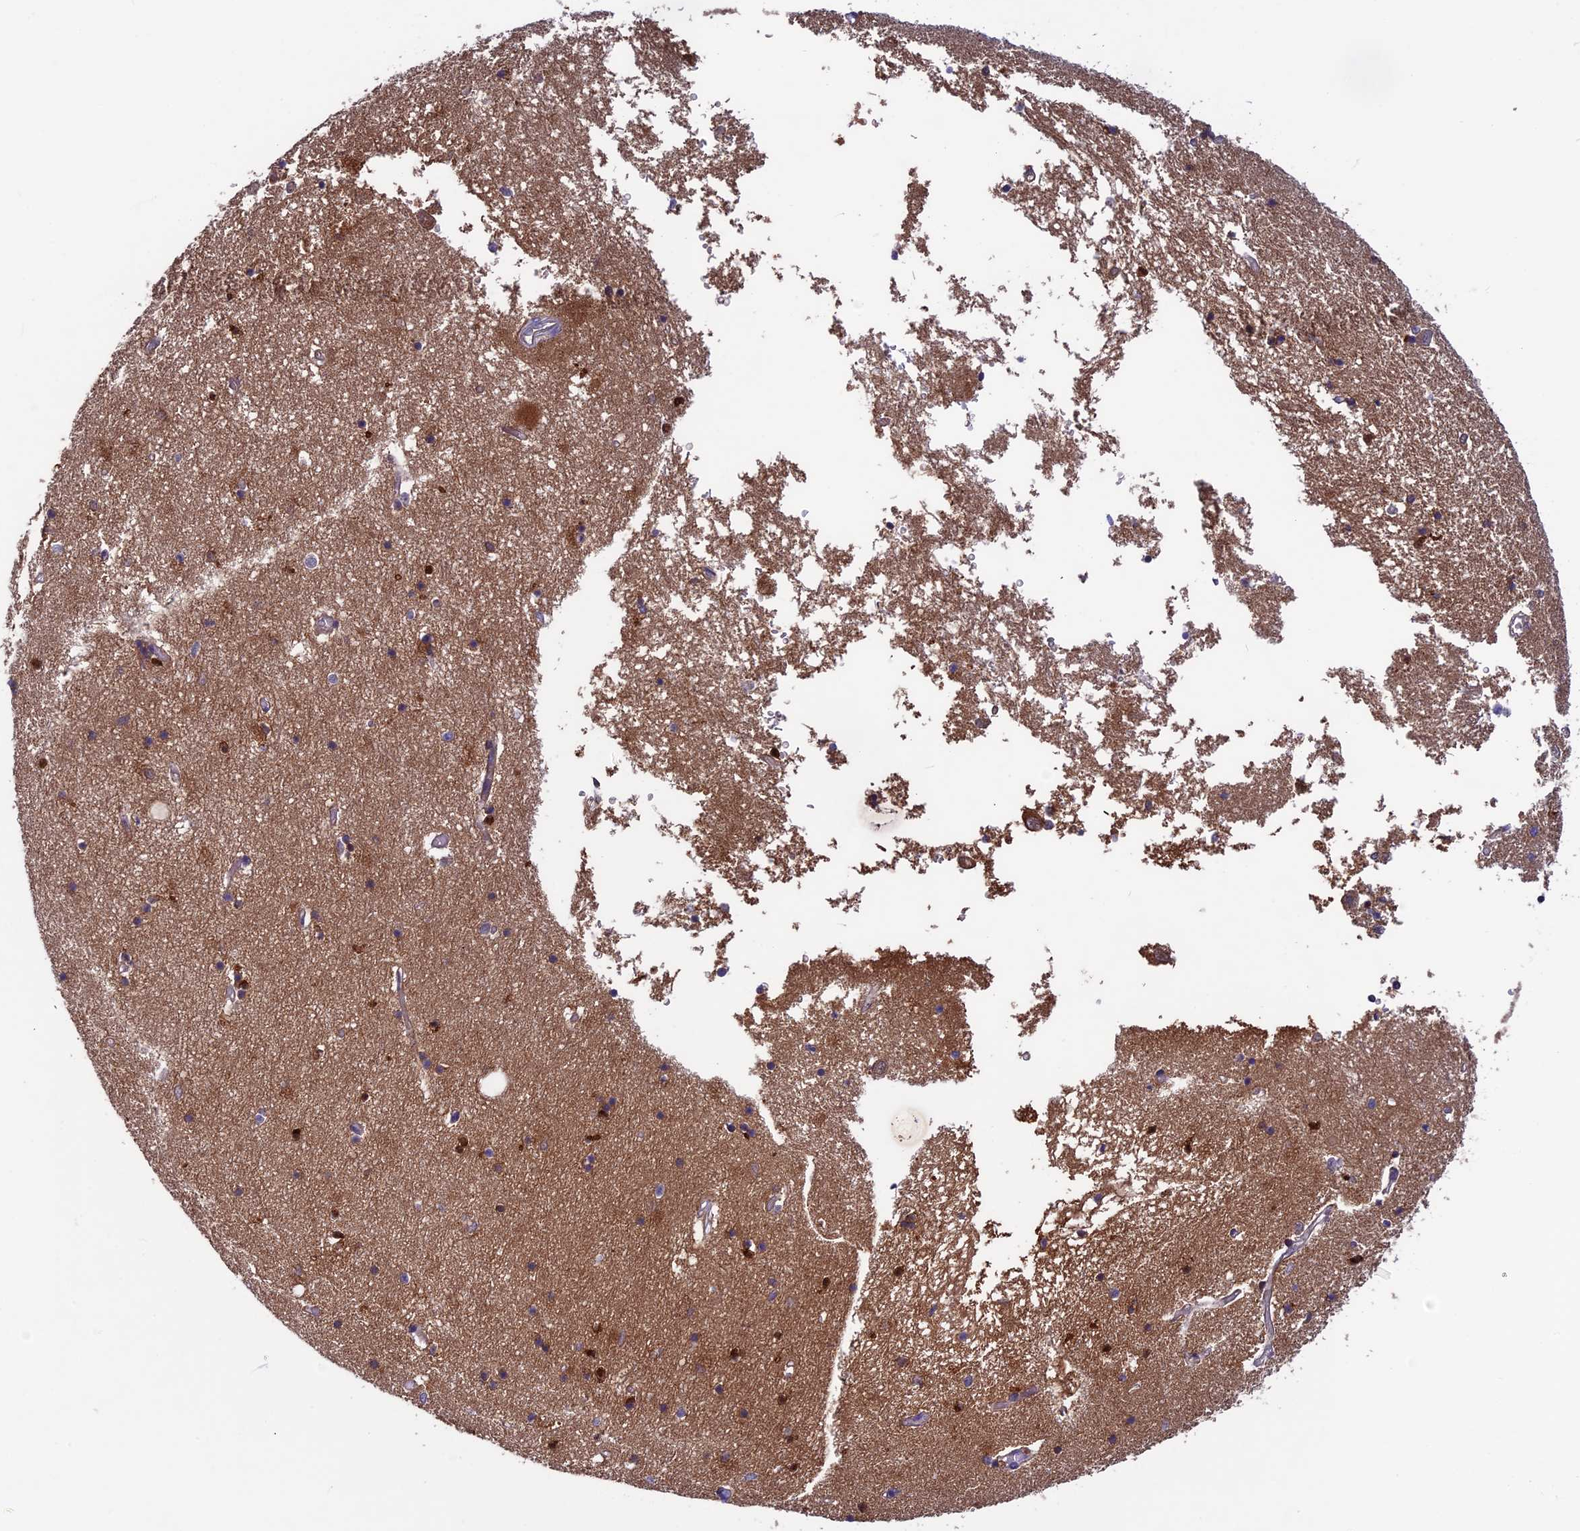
{"staining": {"intensity": "negative", "quantity": "none", "location": "none"}, "tissue": "hippocampus", "cell_type": "Glial cells", "image_type": "normal", "snomed": [{"axis": "morphology", "description": "Normal tissue, NOS"}, {"axis": "topography", "description": "Hippocampus"}], "caption": "Glial cells are negative for protein expression in benign human hippocampus. (DAB (3,3'-diaminobenzidine) immunohistochemistry (IHC), high magnification).", "gene": "MFSD12", "patient": {"sex": "male", "age": 70}}